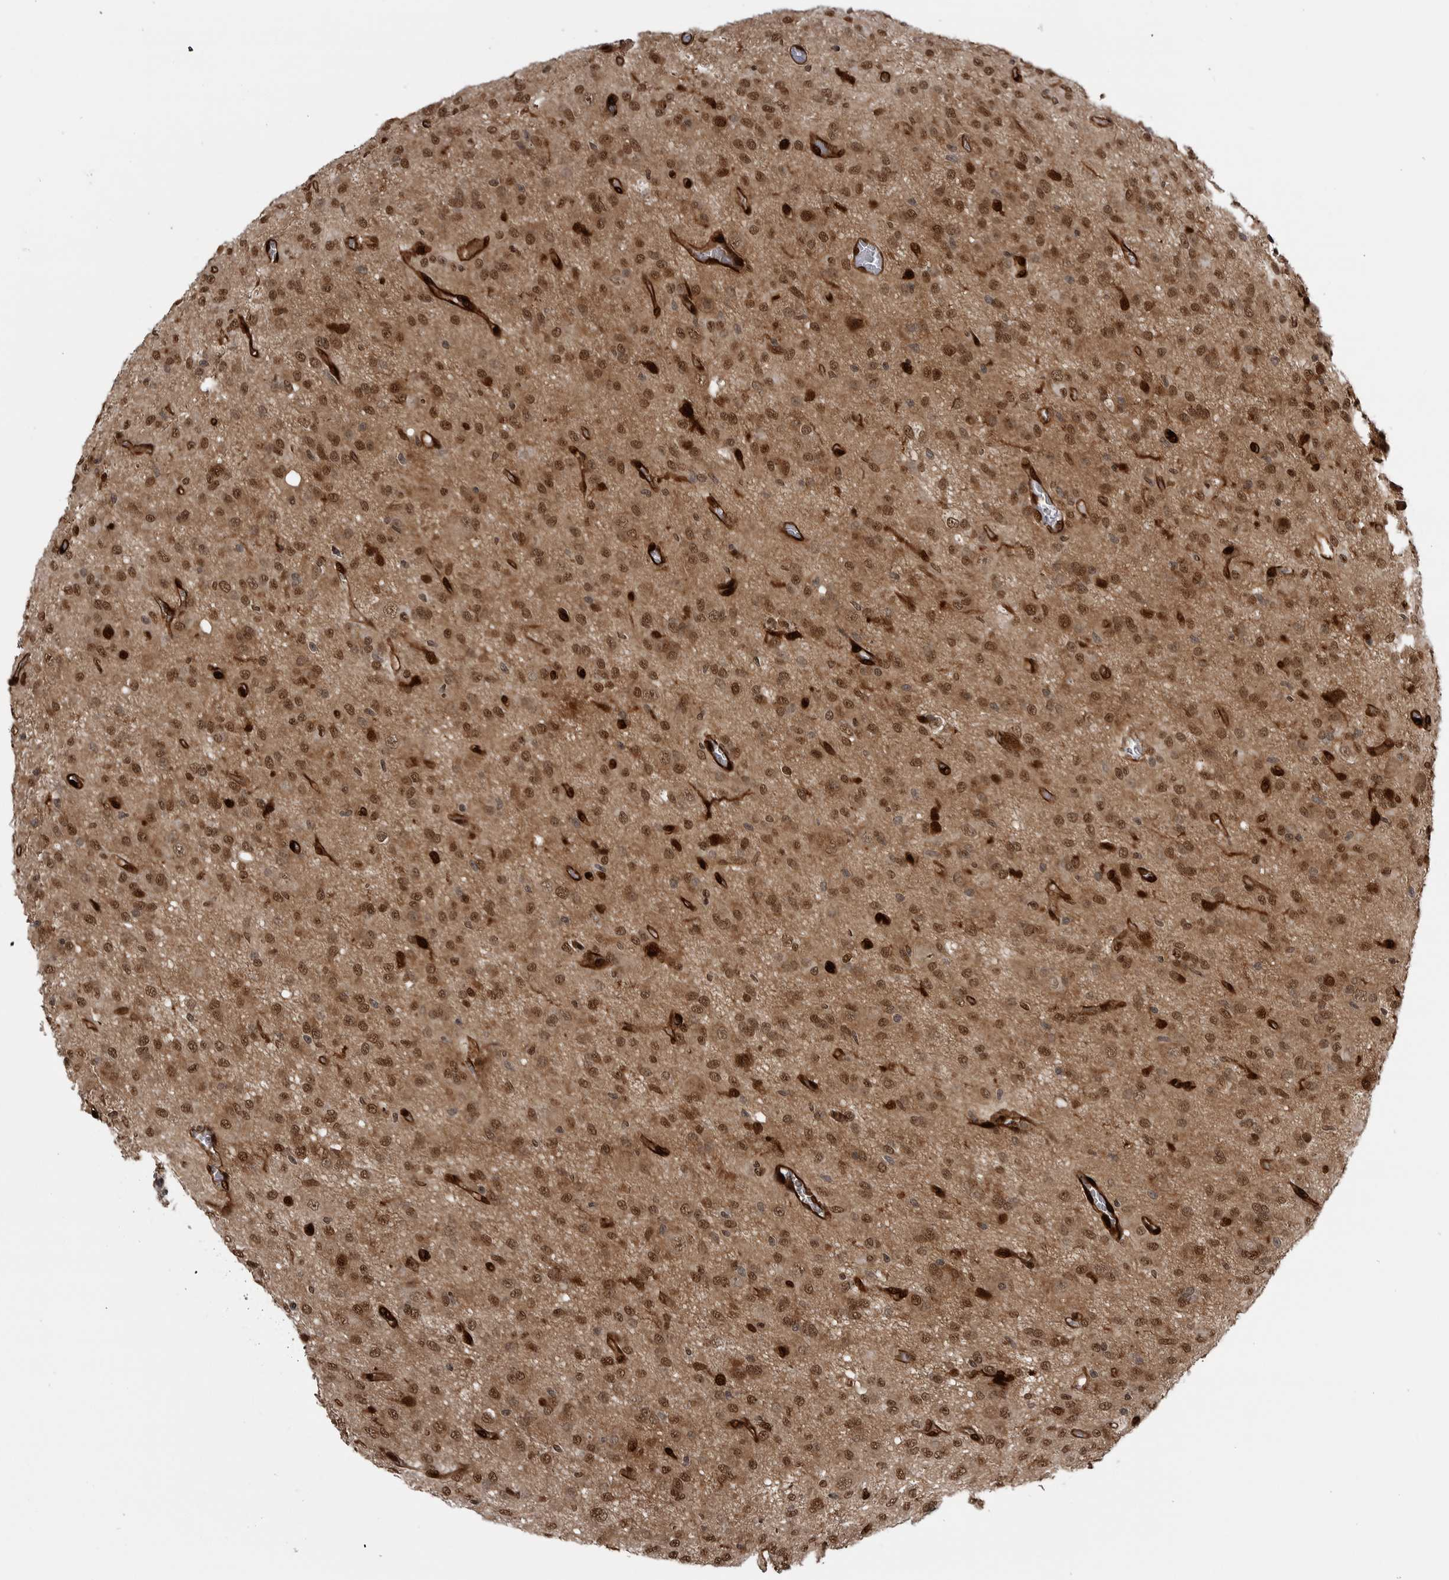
{"staining": {"intensity": "moderate", "quantity": ">75%", "location": "cytoplasmic/membranous,nuclear"}, "tissue": "glioma", "cell_type": "Tumor cells", "image_type": "cancer", "snomed": [{"axis": "morphology", "description": "Glioma, malignant, High grade"}, {"axis": "topography", "description": "Brain"}], "caption": "Malignant glioma (high-grade) was stained to show a protein in brown. There is medium levels of moderate cytoplasmic/membranous and nuclear positivity in approximately >75% of tumor cells.", "gene": "SMAD2", "patient": {"sex": "female", "age": 59}}